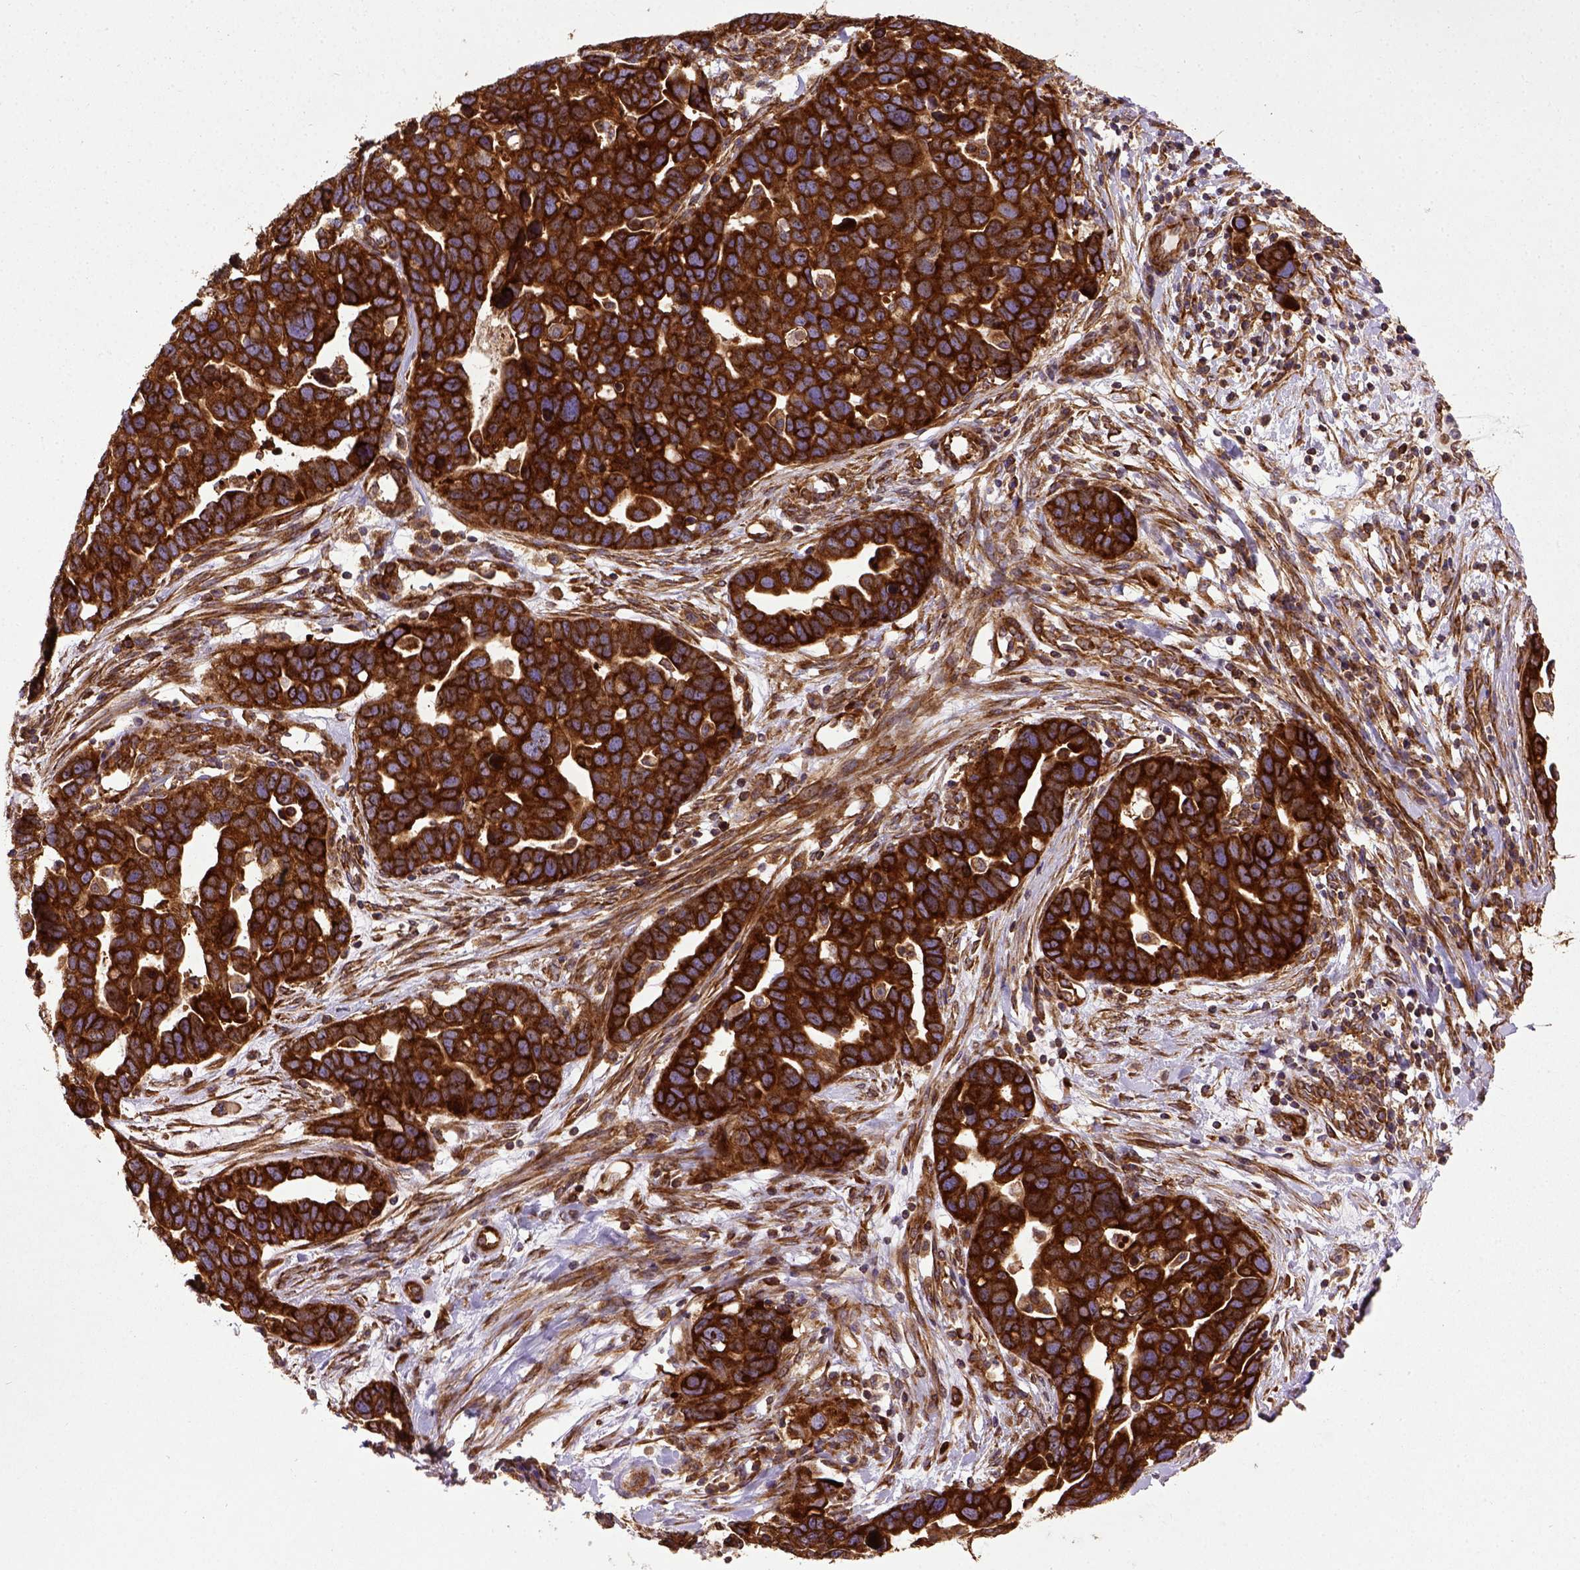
{"staining": {"intensity": "strong", "quantity": ">75%", "location": "cytoplasmic/membranous"}, "tissue": "ovarian cancer", "cell_type": "Tumor cells", "image_type": "cancer", "snomed": [{"axis": "morphology", "description": "Cystadenocarcinoma, serous, NOS"}, {"axis": "topography", "description": "Ovary"}], "caption": "A photomicrograph showing strong cytoplasmic/membranous staining in about >75% of tumor cells in serous cystadenocarcinoma (ovarian), as visualized by brown immunohistochemical staining.", "gene": "CAPRIN1", "patient": {"sex": "female", "age": 54}}